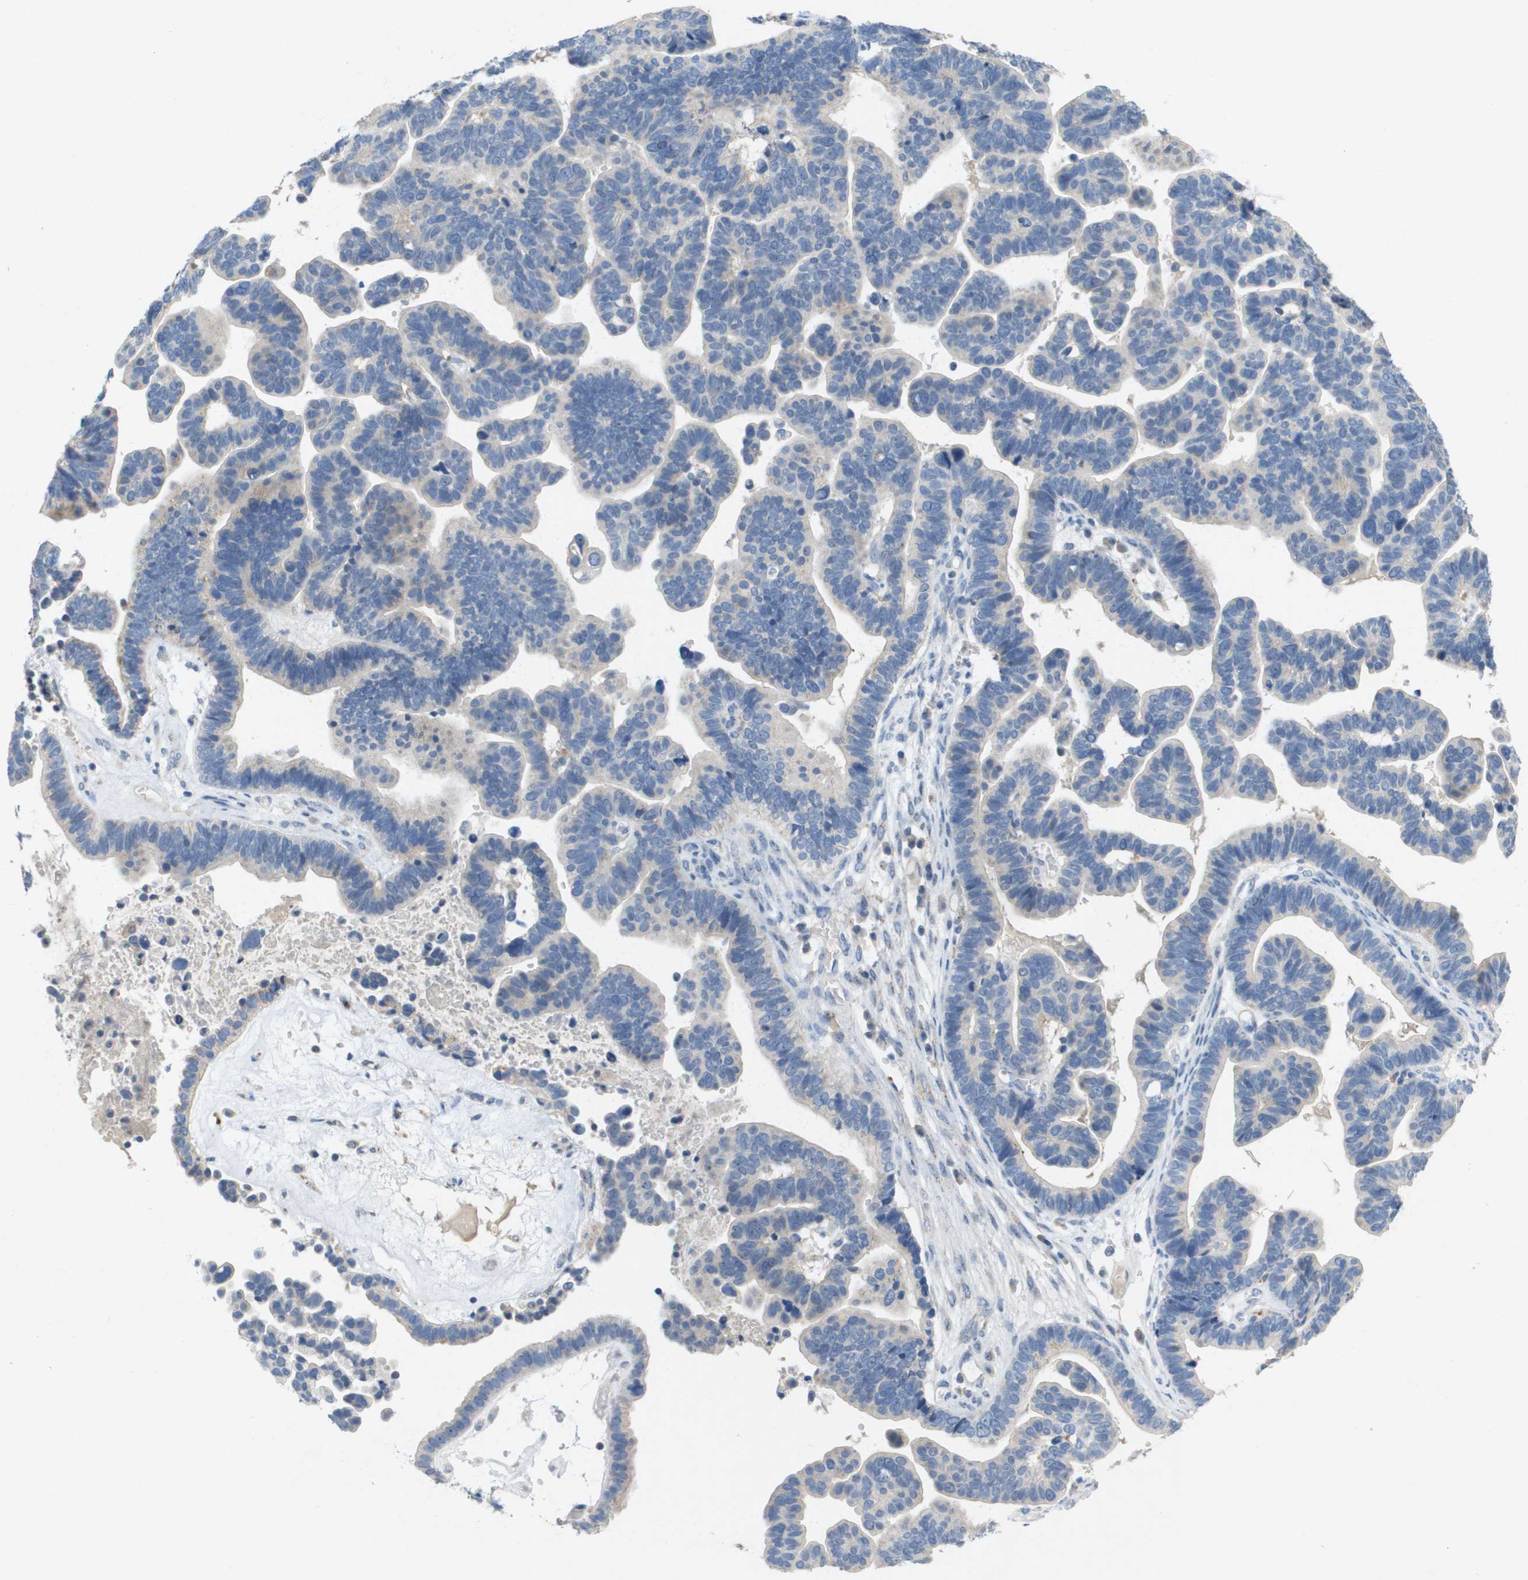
{"staining": {"intensity": "negative", "quantity": "none", "location": "none"}, "tissue": "ovarian cancer", "cell_type": "Tumor cells", "image_type": "cancer", "snomed": [{"axis": "morphology", "description": "Cystadenocarcinoma, serous, NOS"}, {"axis": "topography", "description": "Ovary"}], "caption": "DAB immunohistochemical staining of serous cystadenocarcinoma (ovarian) shows no significant staining in tumor cells.", "gene": "B3GNT5", "patient": {"sex": "female", "age": 56}}